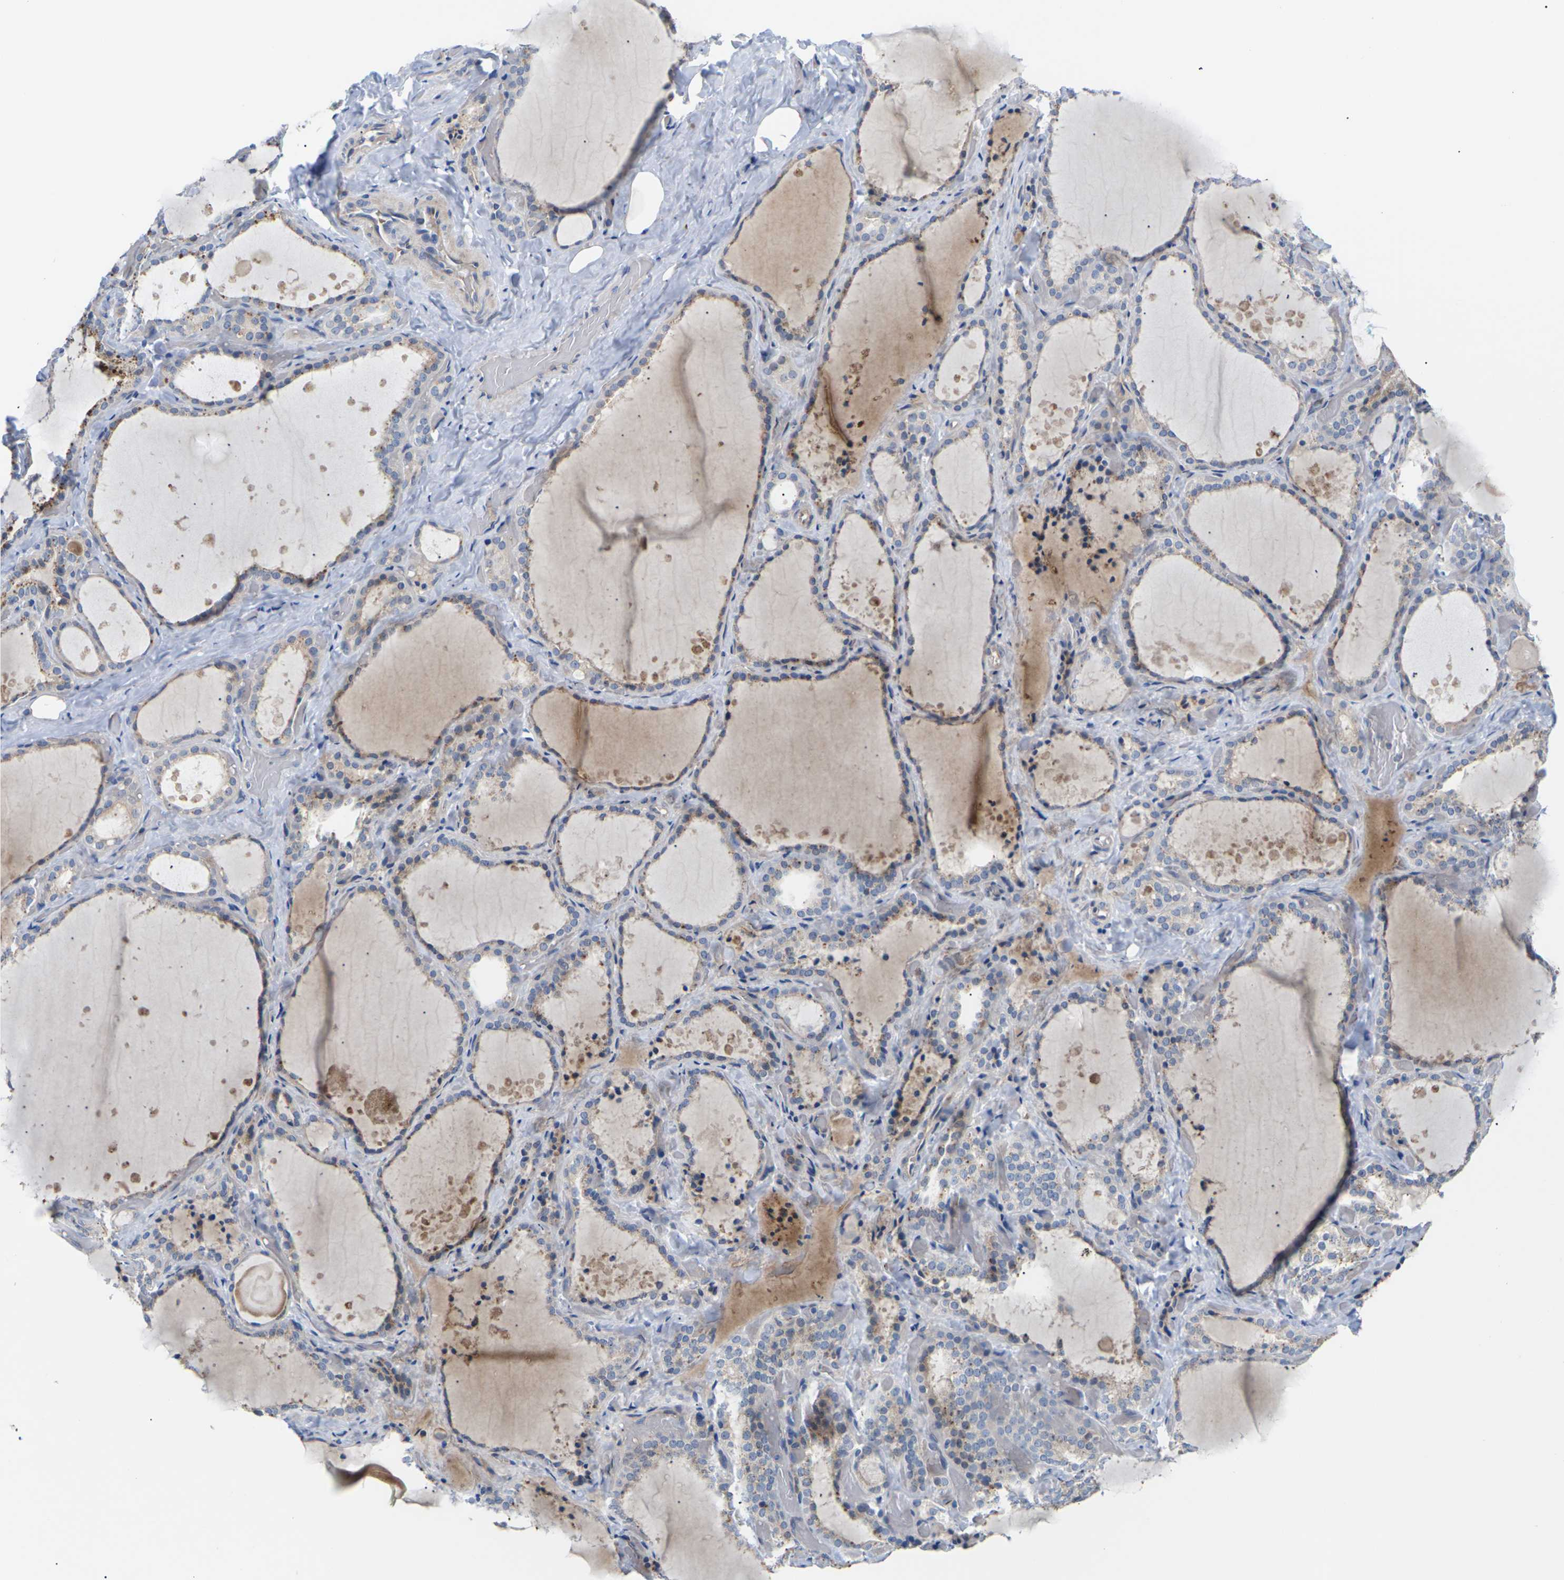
{"staining": {"intensity": "moderate", "quantity": "<25%", "location": "cytoplasmic/membranous"}, "tissue": "thyroid gland", "cell_type": "Glandular cells", "image_type": "normal", "snomed": [{"axis": "morphology", "description": "Normal tissue, NOS"}, {"axis": "topography", "description": "Thyroid gland"}], "caption": "This image exhibits immunohistochemistry (IHC) staining of benign human thyroid gland, with low moderate cytoplasmic/membranous staining in about <25% of glandular cells.", "gene": "TMCO4", "patient": {"sex": "female", "age": 44}}